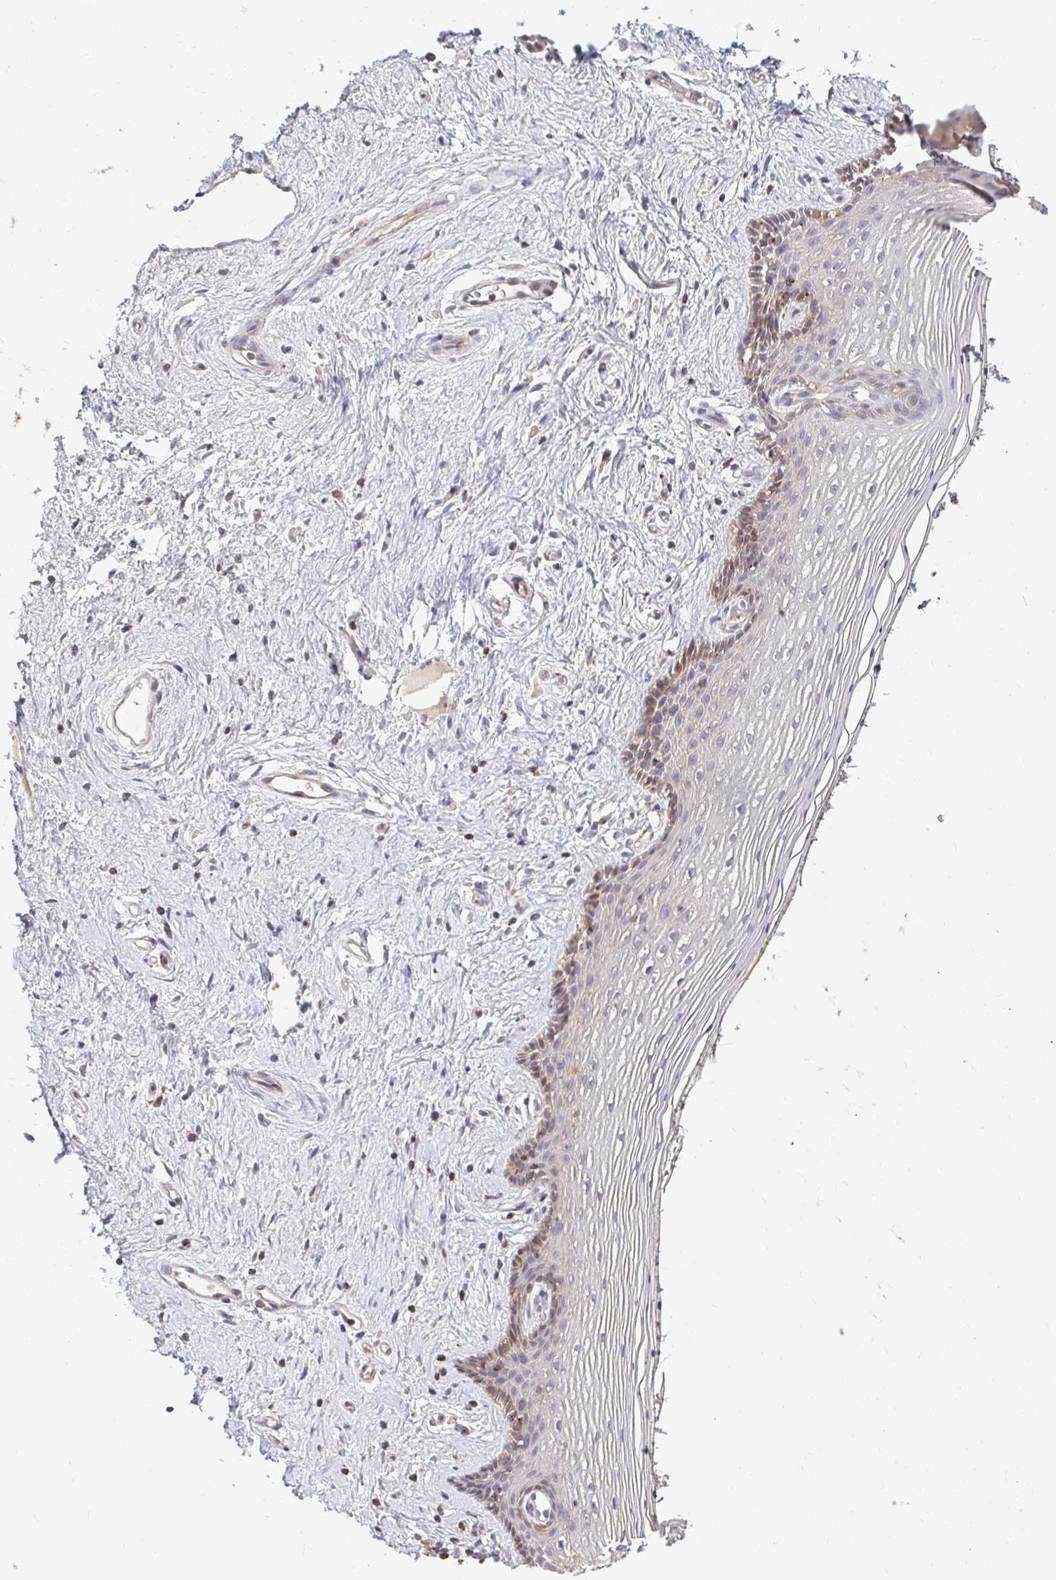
{"staining": {"intensity": "moderate", "quantity": "<25%", "location": "cytoplasmic/membranous"}, "tissue": "vagina", "cell_type": "Squamous epithelial cells", "image_type": "normal", "snomed": [{"axis": "morphology", "description": "Normal tissue, NOS"}, {"axis": "topography", "description": "Vagina"}], "caption": "The image displays staining of normal vagina, revealing moderate cytoplasmic/membranous protein staining (brown color) within squamous epithelial cells.", "gene": "ZNF285", "patient": {"sex": "female", "age": 42}}